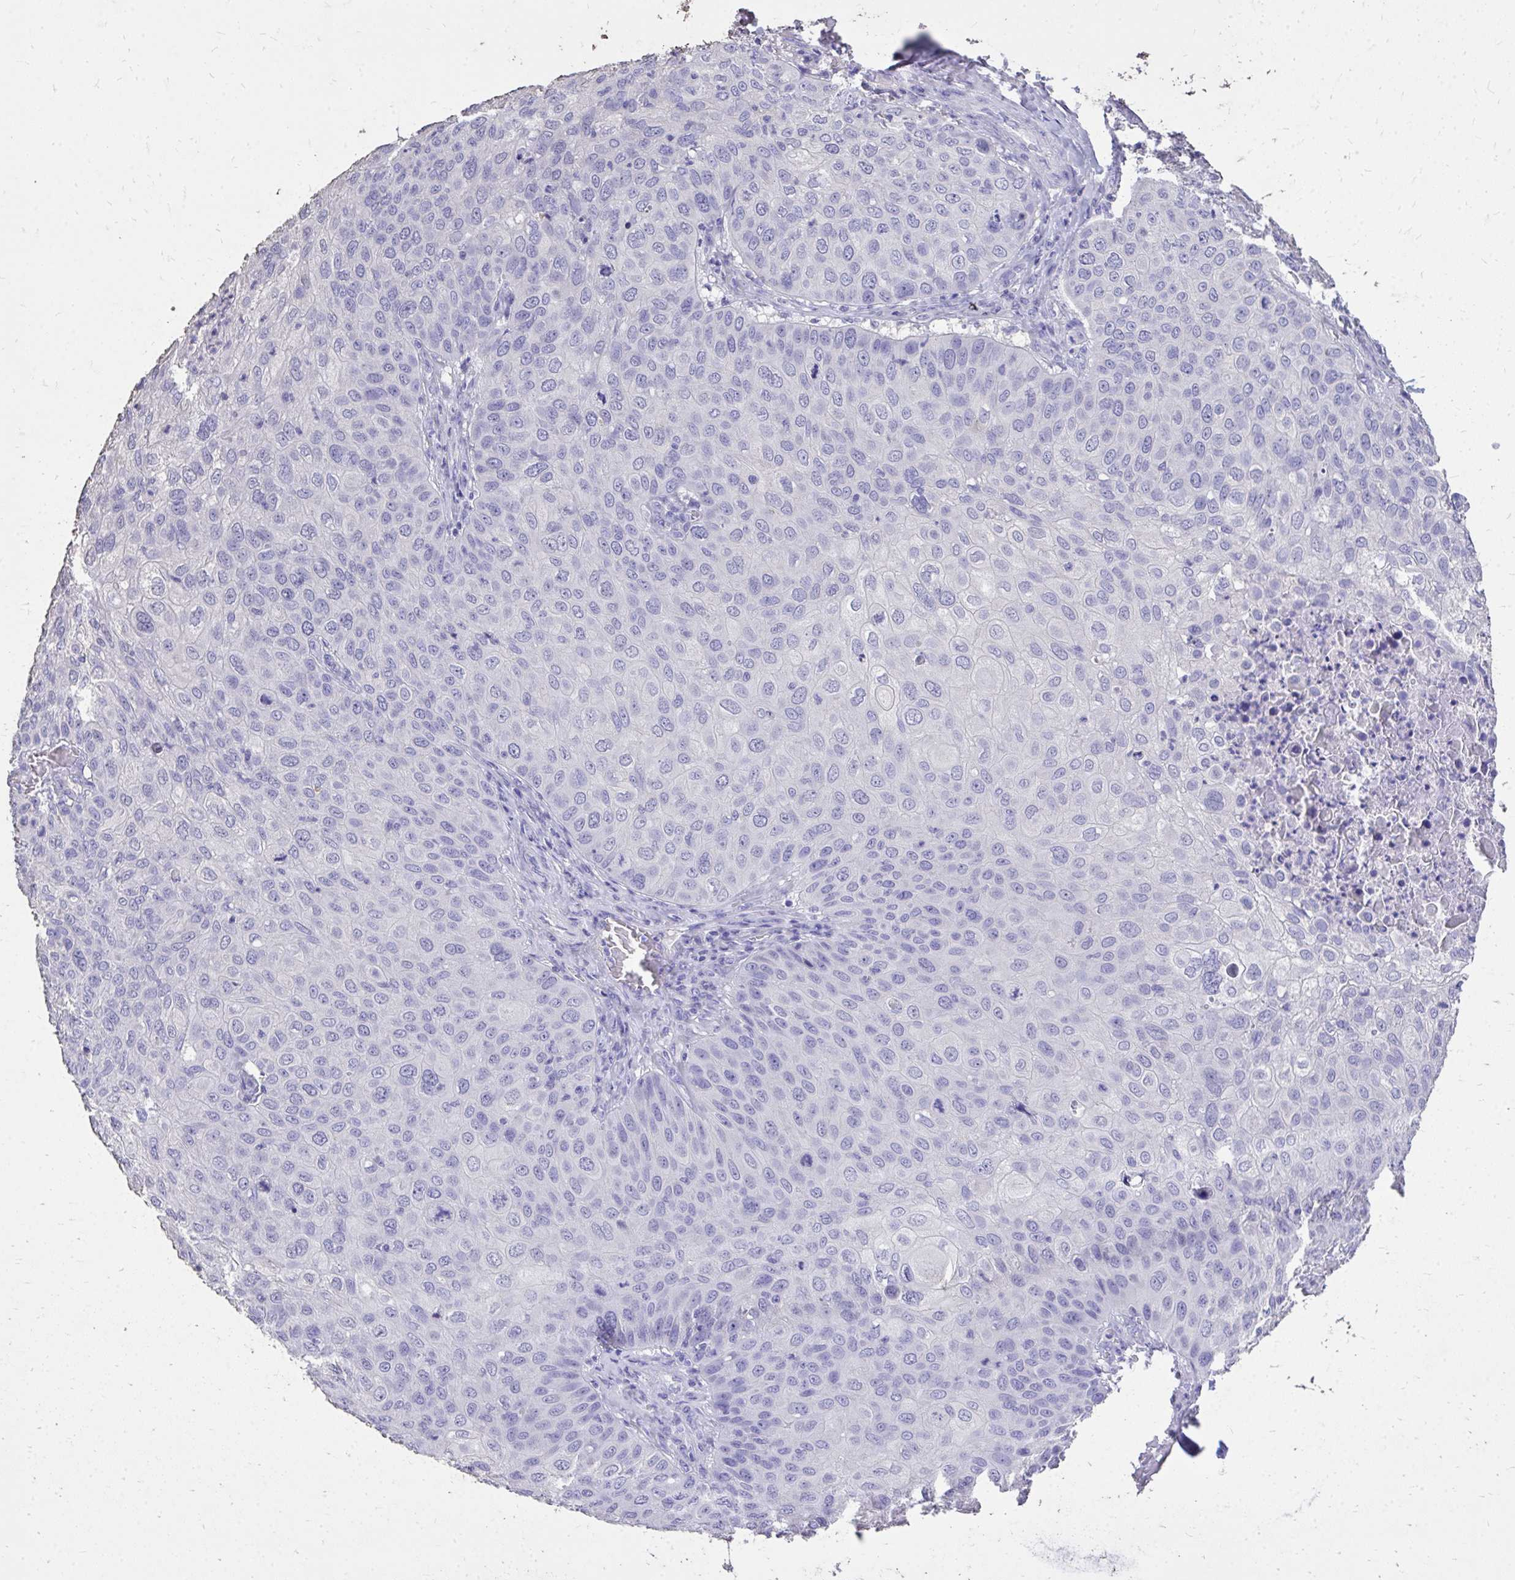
{"staining": {"intensity": "negative", "quantity": "none", "location": "none"}, "tissue": "skin cancer", "cell_type": "Tumor cells", "image_type": "cancer", "snomed": [{"axis": "morphology", "description": "Squamous cell carcinoma, NOS"}, {"axis": "topography", "description": "Skin"}], "caption": "Skin squamous cell carcinoma stained for a protein using immunohistochemistry reveals no expression tumor cells.", "gene": "MON1A", "patient": {"sex": "male", "age": 87}}